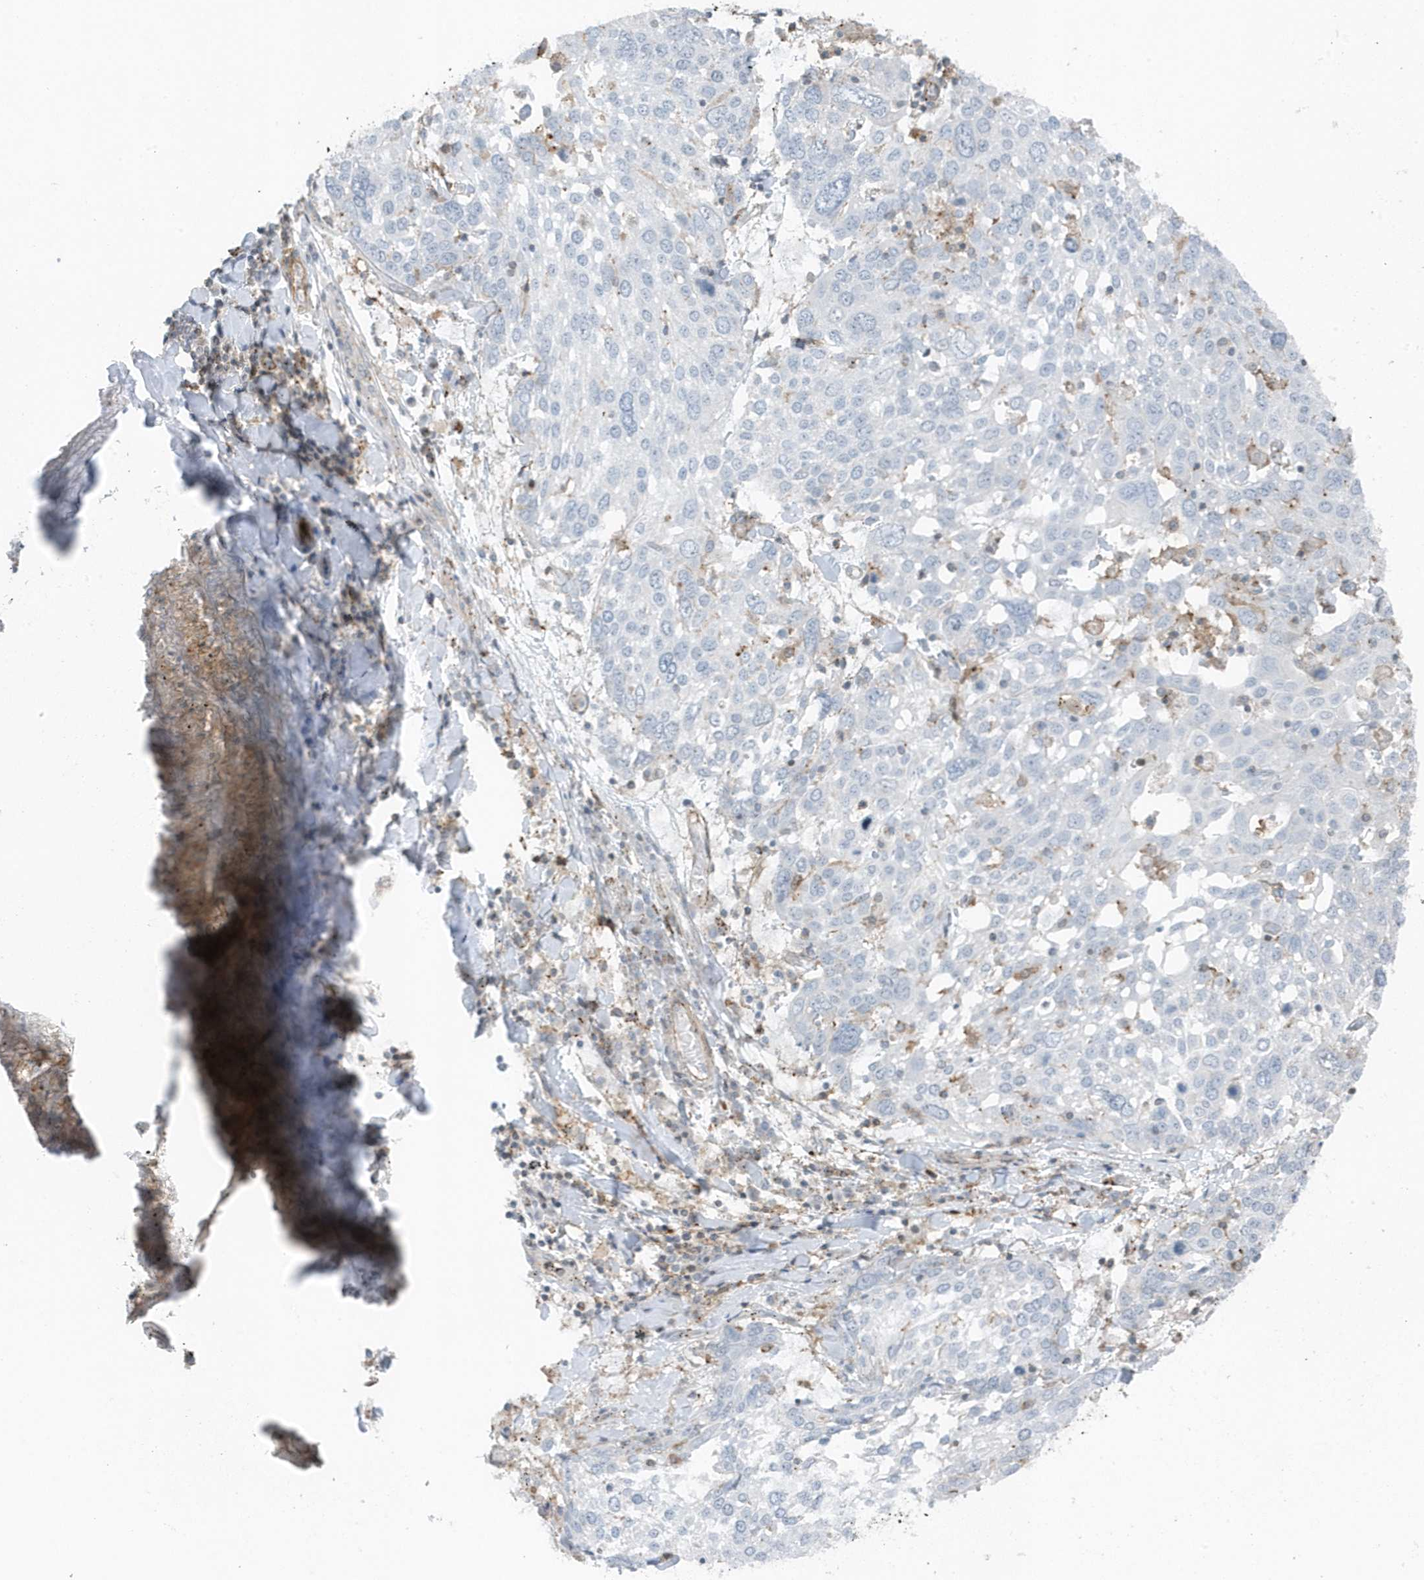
{"staining": {"intensity": "negative", "quantity": "none", "location": "none"}, "tissue": "lung cancer", "cell_type": "Tumor cells", "image_type": "cancer", "snomed": [{"axis": "morphology", "description": "Squamous cell carcinoma, NOS"}, {"axis": "topography", "description": "Lung"}], "caption": "Micrograph shows no significant protein staining in tumor cells of lung cancer (squamous cell carcinoma).", "gene": "CACNB2", "patient": {"sex": "male", "age": 65}}